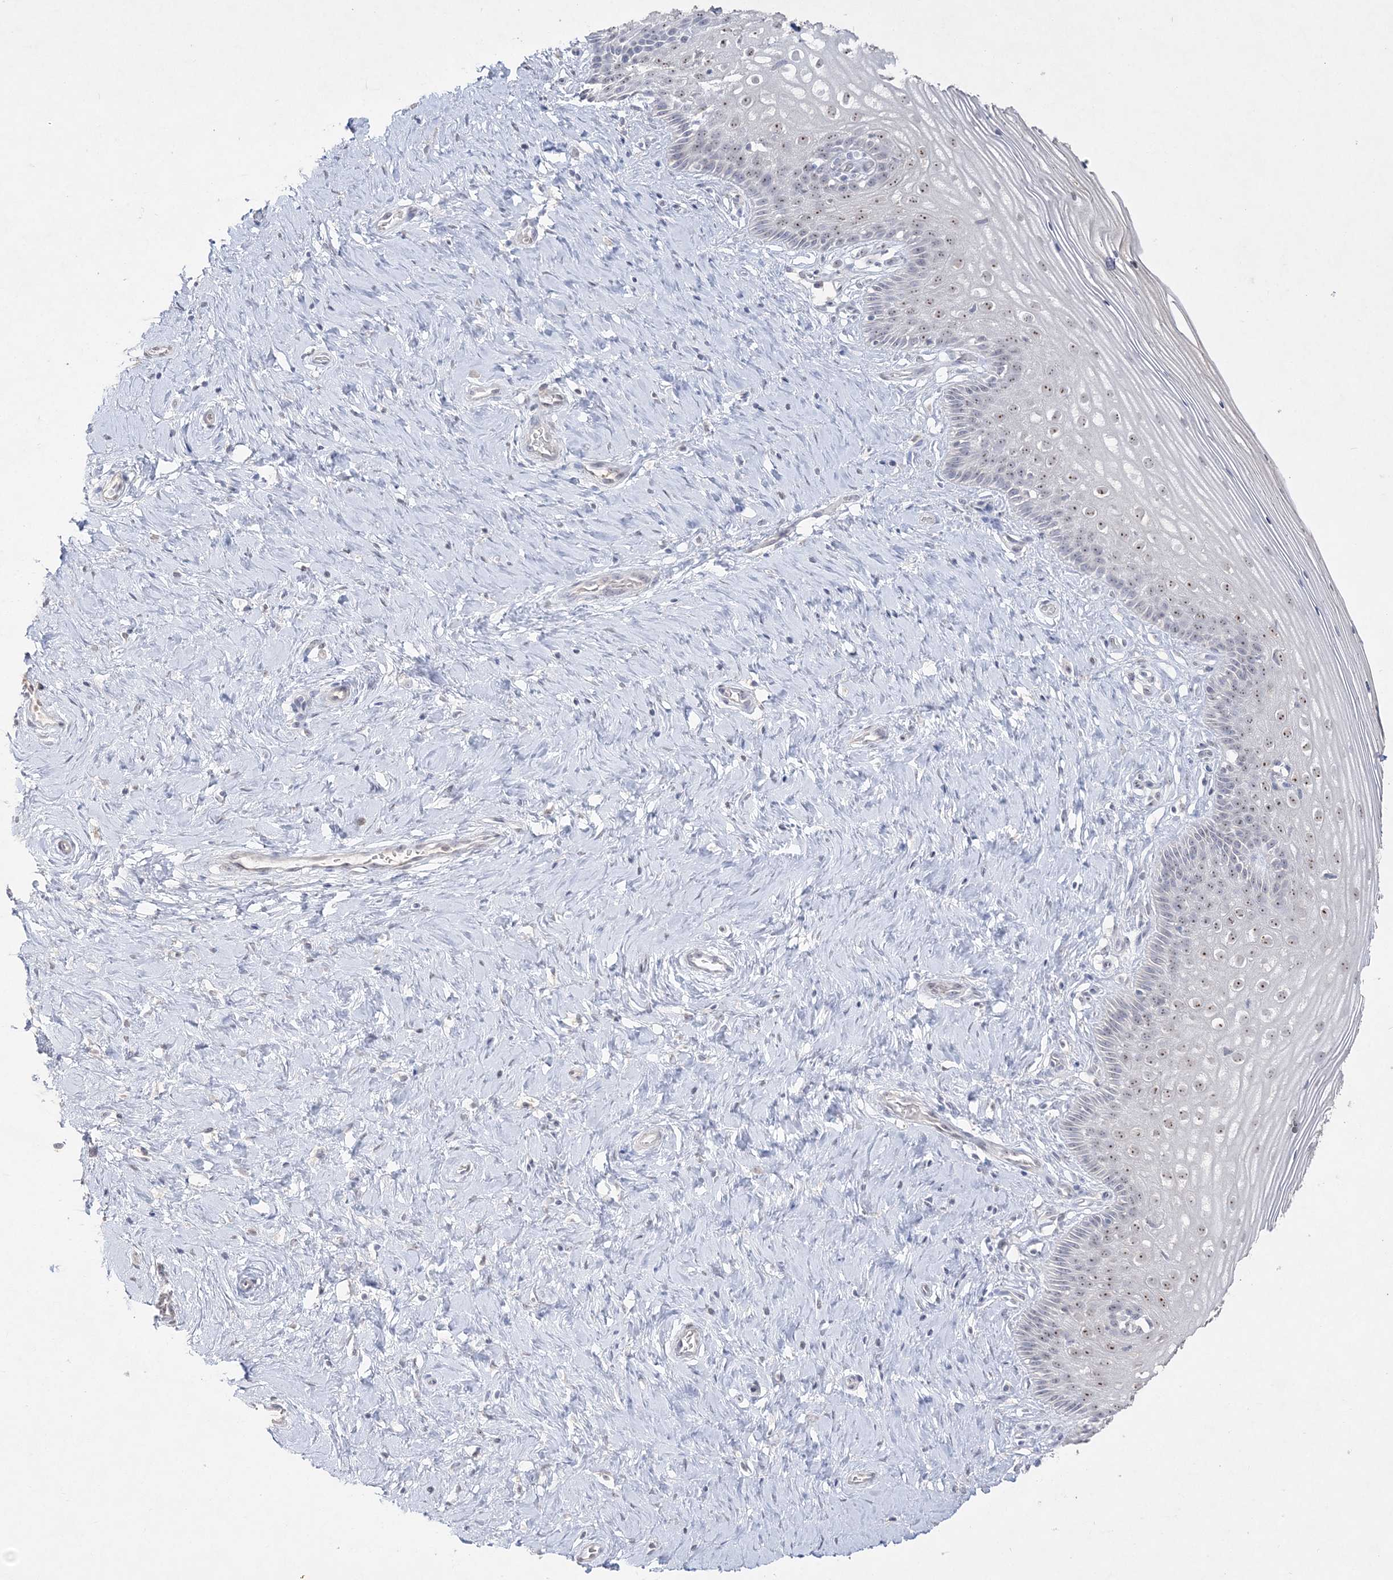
{"staining": {"intensity": "negative", "quantity": "none", "location": "none"}, "tissue": "cervix", "cell_type": "Glandular cells", "image_type": "normal", "snomed": [{"axis": "morphology", "description": "Normal tissue, NOS"}, {"axis": "topography", "description": "Cervix"}], "caption": "Histopathology image shows no protein expression in glandular cells of benign cervix. The staining was performed using DAB (3,3'-diaminobenzidine) to visualize the protein expression in brown, while the nuclei were stained in blue with hematoxylin (Magnification: 20x).", "gene": "NOP16", "patient": {"sex": "female", "age": 33}}